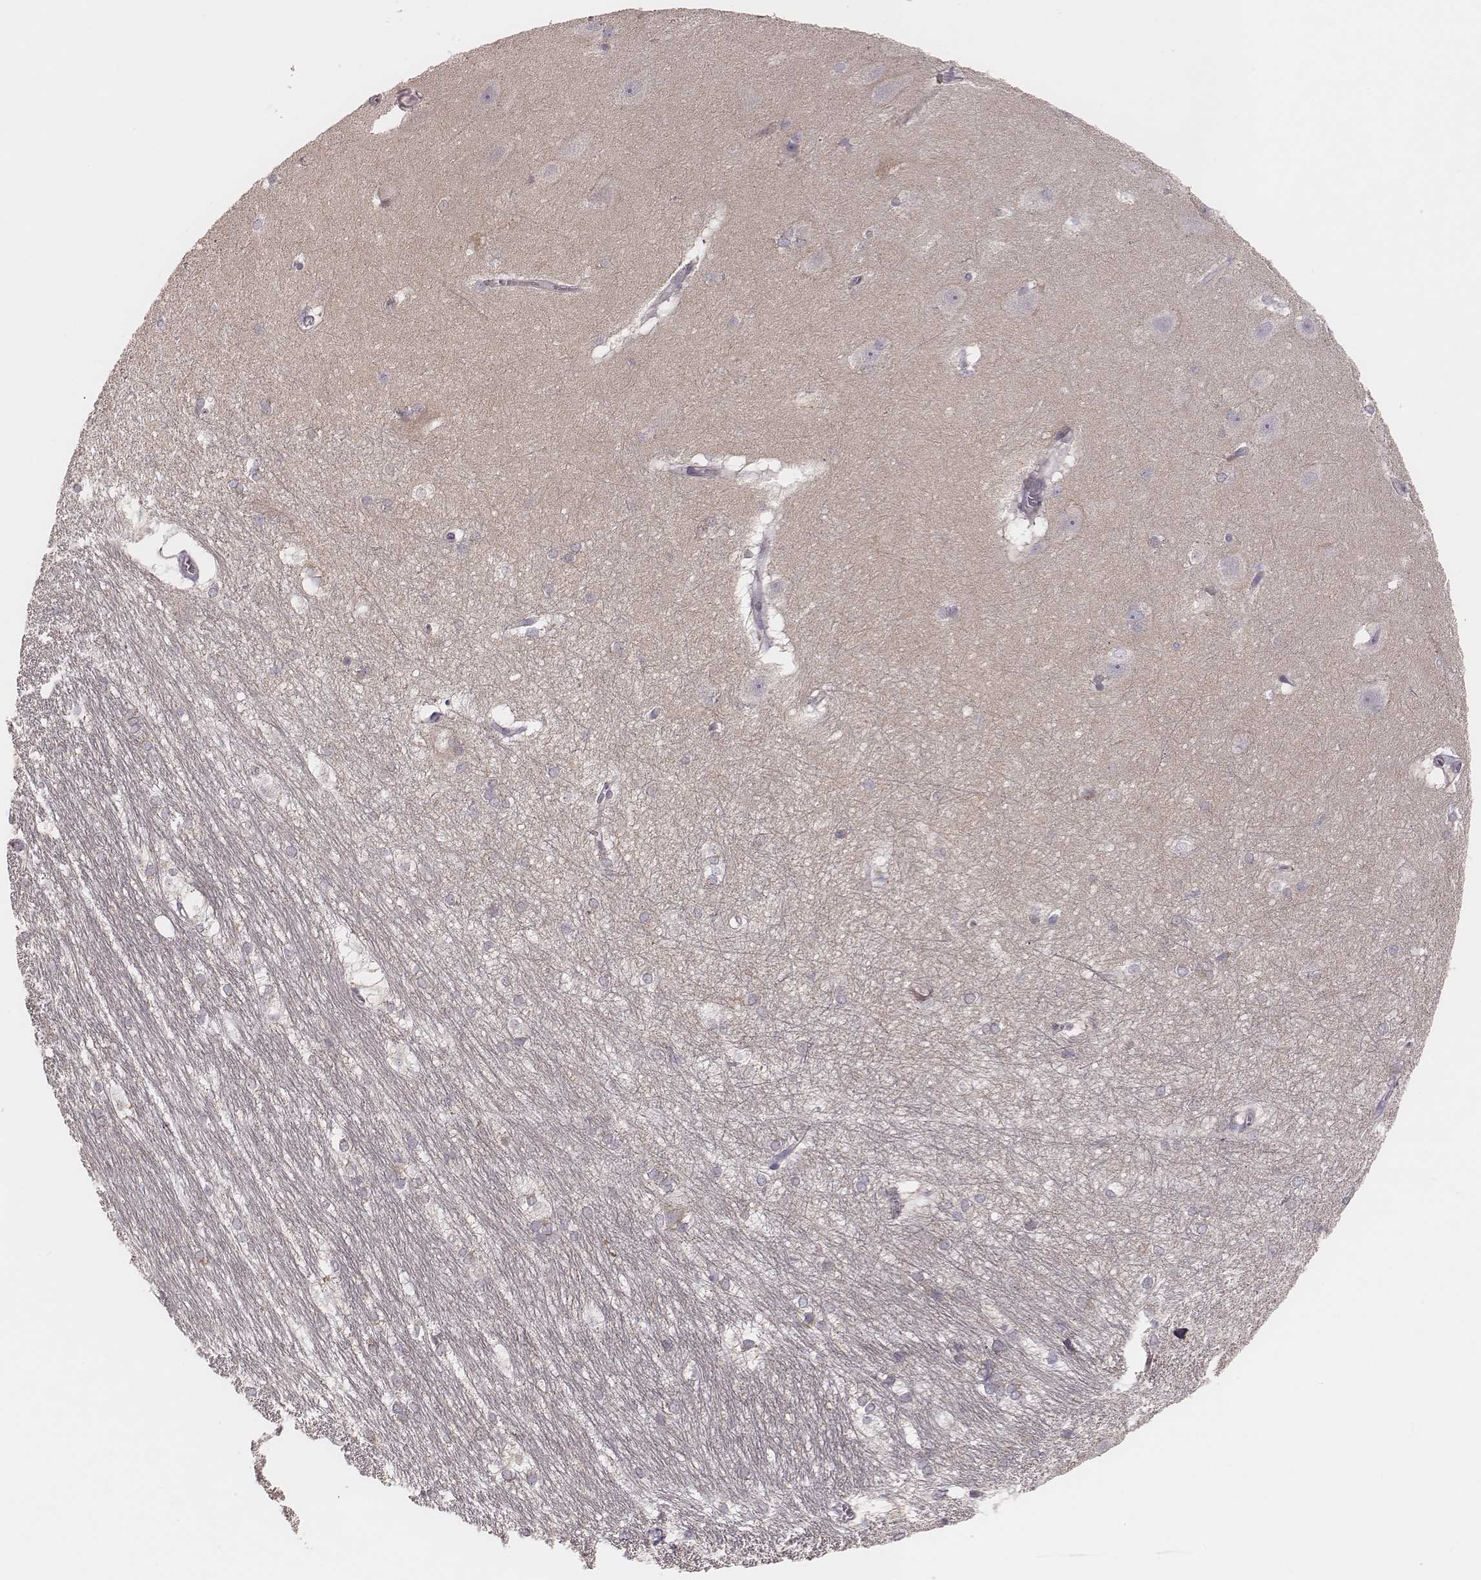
{"staining": {"intensity": "negative", "quantity": "none", "location": "none"}, "tissue": "hippocampus", "cell_type": "Glial cells", "image_type": "normal", "snomed": [{"axis": "morphology", "description": "Normal tissue, NOS"}, {"axis": "topography", "description": "Cerebral cortex"}, {"axis": "topography", "description": "Hippocampus"}], "caption": "Immunohistochemistry (IHC) photomicrograph of benign hippocampus: hippocampus stained with DAB (3,3'-diaminobenzidine) demonstrates no significant protein staining in glial cells. Nuclei are stained in blue.", "gene": "KIF5C", "patient": {"sex": "female", "age": 19}}